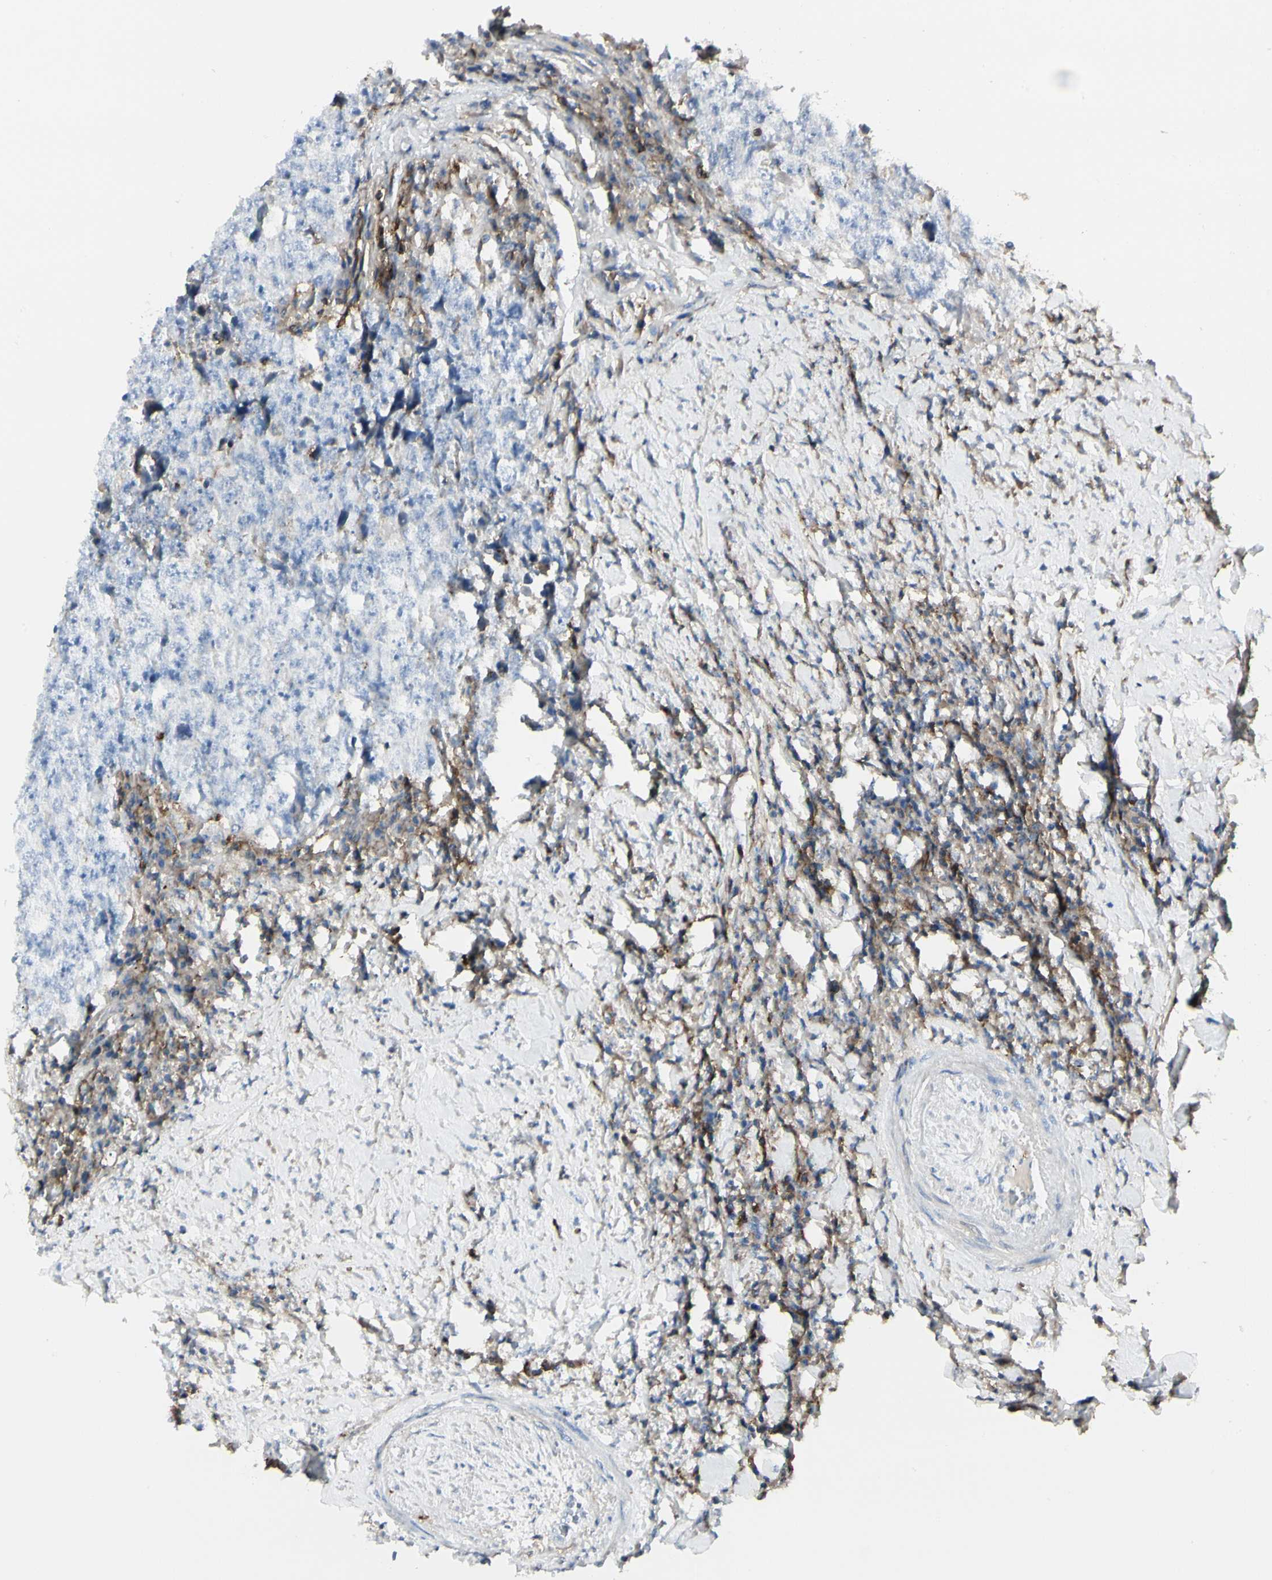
{"staining": {"intensity": "negative", "quantity": "none", "location": "none"}, "tissue": "testis cancer", "cell_type": "Tumor cells", "image_type": "cancer", "snomed": [{"axis": "morphology", "description": "Necrosis, NOS"}, {"axis": "morphology", "description": "Carcinoma, Embryonal, NOS"}, {"axis": "topography", "description": "Testis"}], "caption": "The IHC image has no significant positivity in tumor cells of embryonal carcinoma (testis) tissue.", "gene": "CLEC2B", "patient": {"sex": "male", "age": 19}}